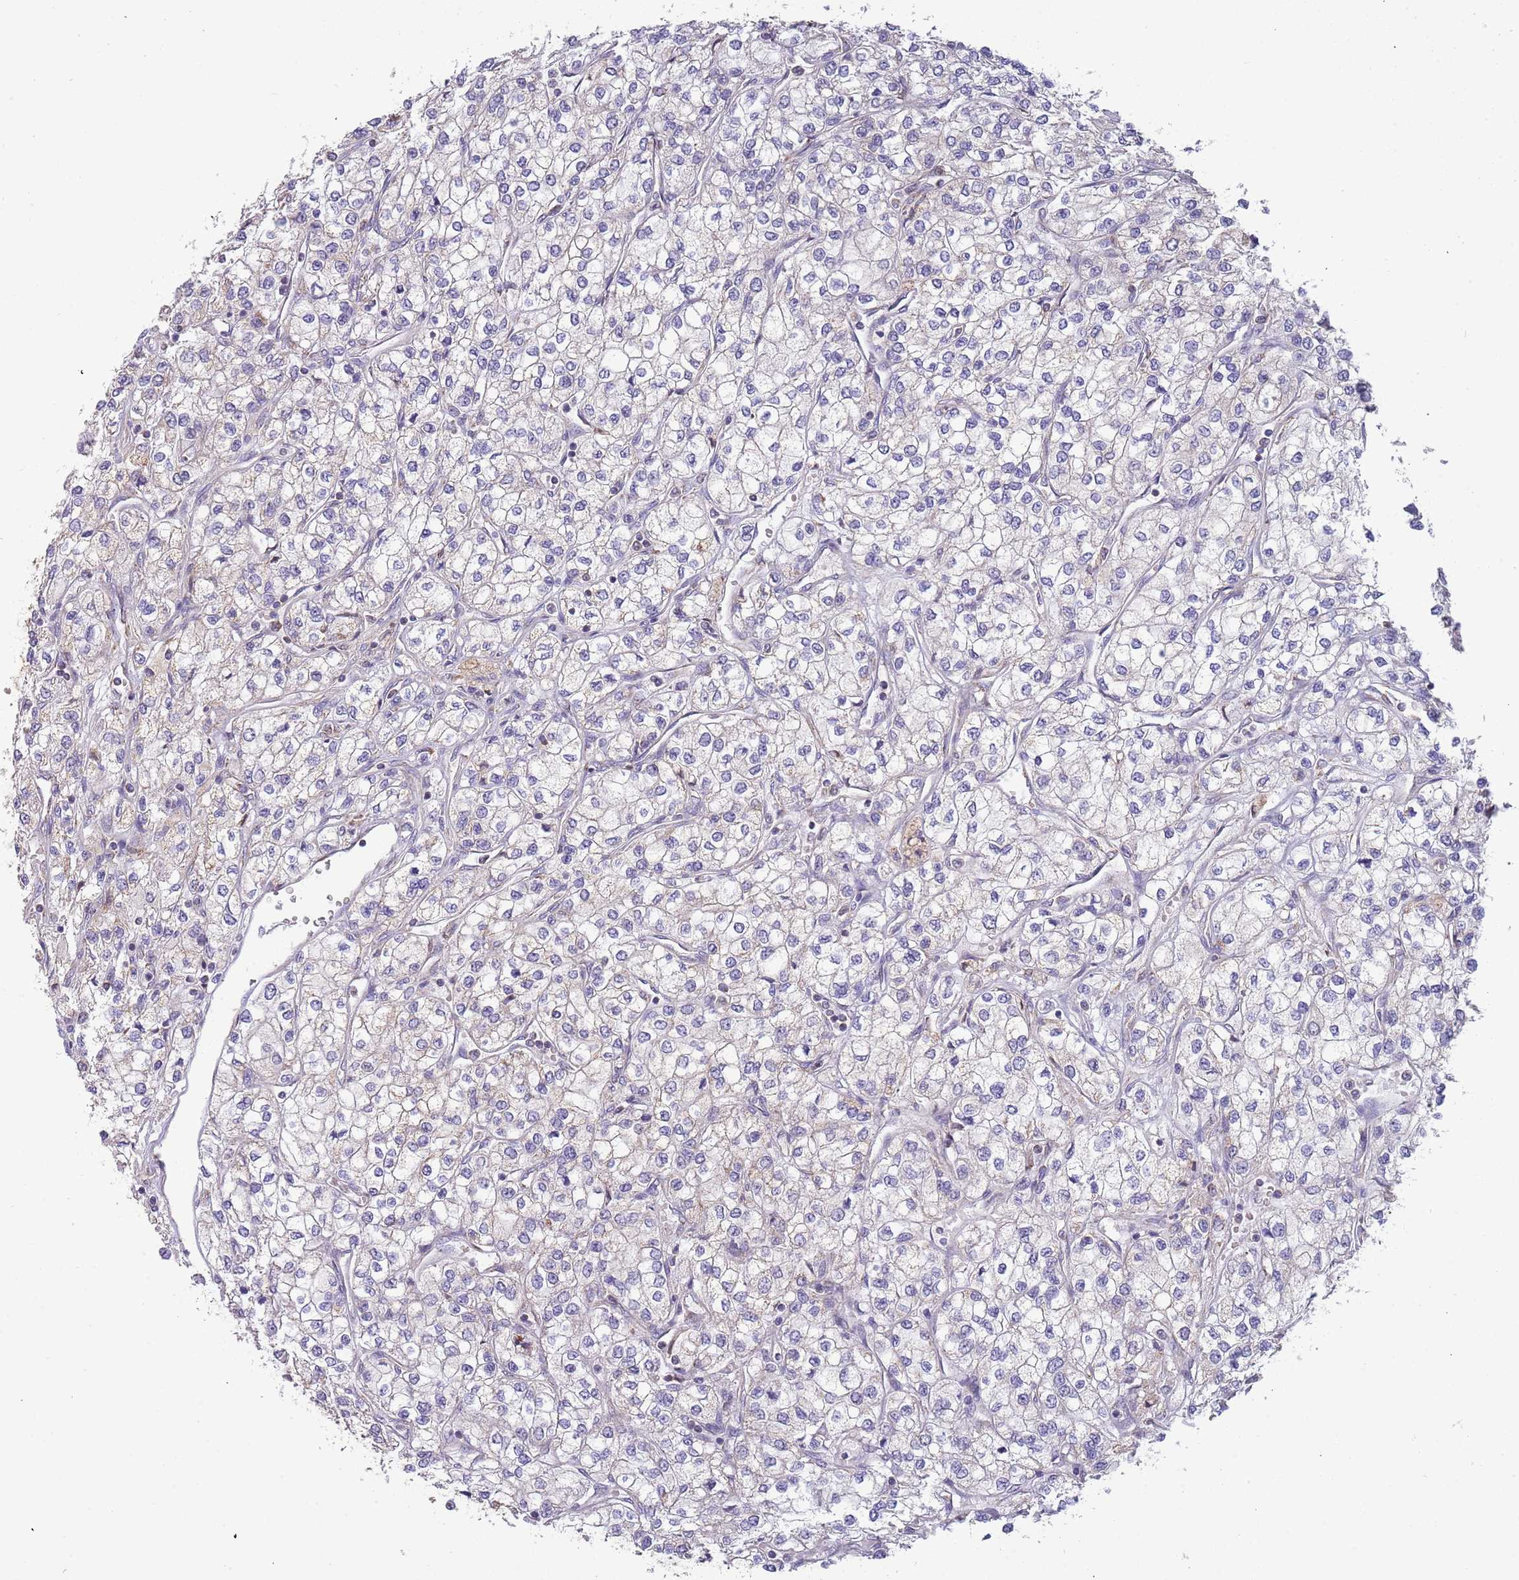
{"staining": {"intensity": "negative", "quantity": "none", "location": "none"}, "tissue": "renal cancer", "cell_type": "Tumor cells", "image_type": "cancer", "snomed": [{"axis": "morphology", "description": "Adenocarcinoma, NOS"}, {"axis": "topography", "description": "Kidney"}], "caption": "IHC photomicrograph of human renal adenocarcinoma stained for a protein (brown), which reveals no expression in tumor cells.", "gene": "VPS16", "patient": {"sex": "male", "age": 80}}